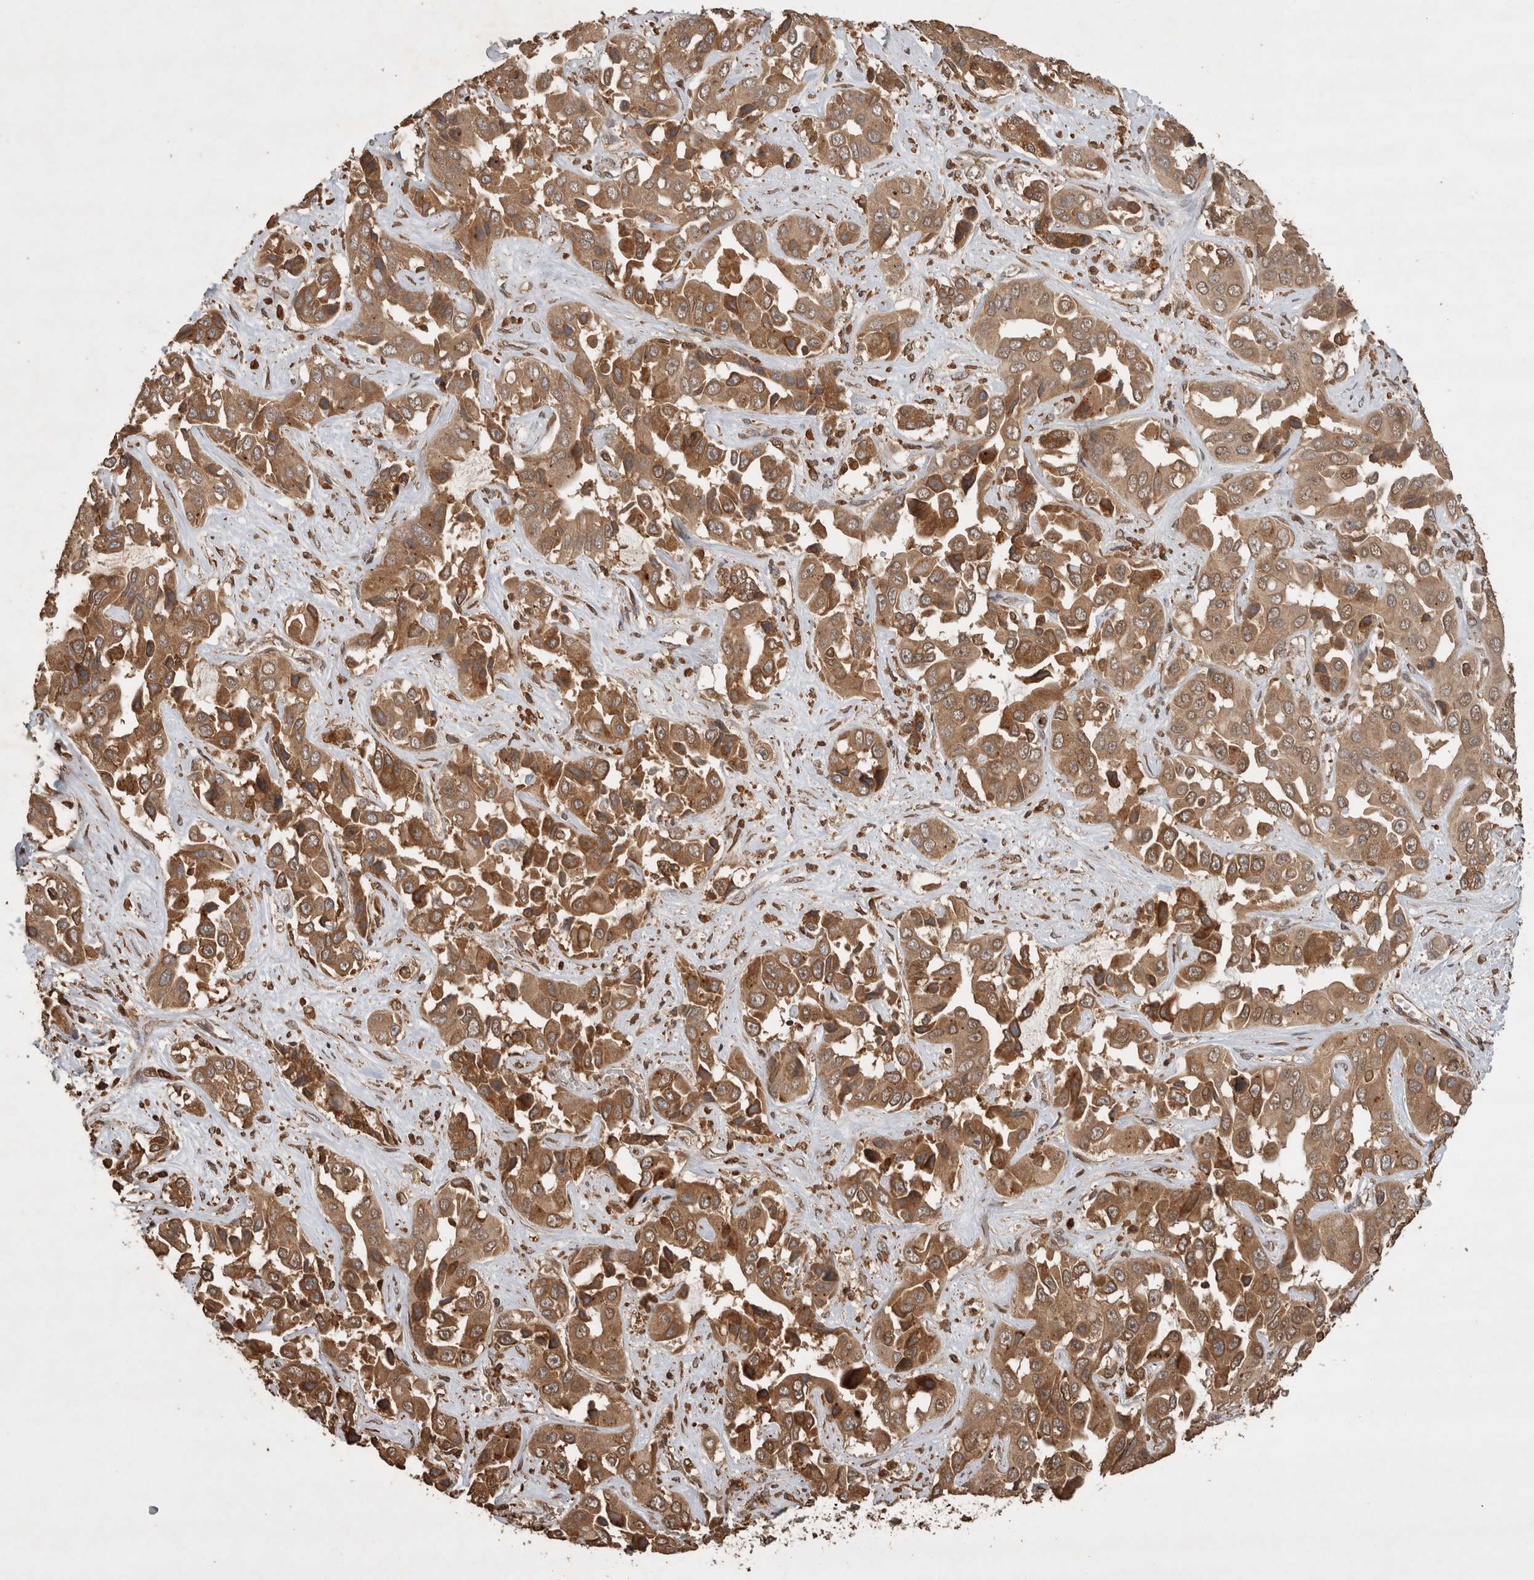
{"staining": {"intensity": "moderate", "quantity": ">75%", "location": "cytoplasmic/membranous"}, "tissue": "liver cancer", "cell_type": "Tumor cells", "image_type": "cancer", "snomed": [{"axis": "morphology", "description": "Cholangiocarcinoma"}, {"axis": "topography", "description": "Liver"}], "caption": "Immunohistochemistry photomicrograph of human cholangiocarcinoma (liver) stained for a protein (brown), which exhibits medium levels of moderate cytoplasmic/membranous positivity in approximately >75% of tumor cells.", "gene": "OTUD7B", "patient": {"sex": "female", "age": 52}}